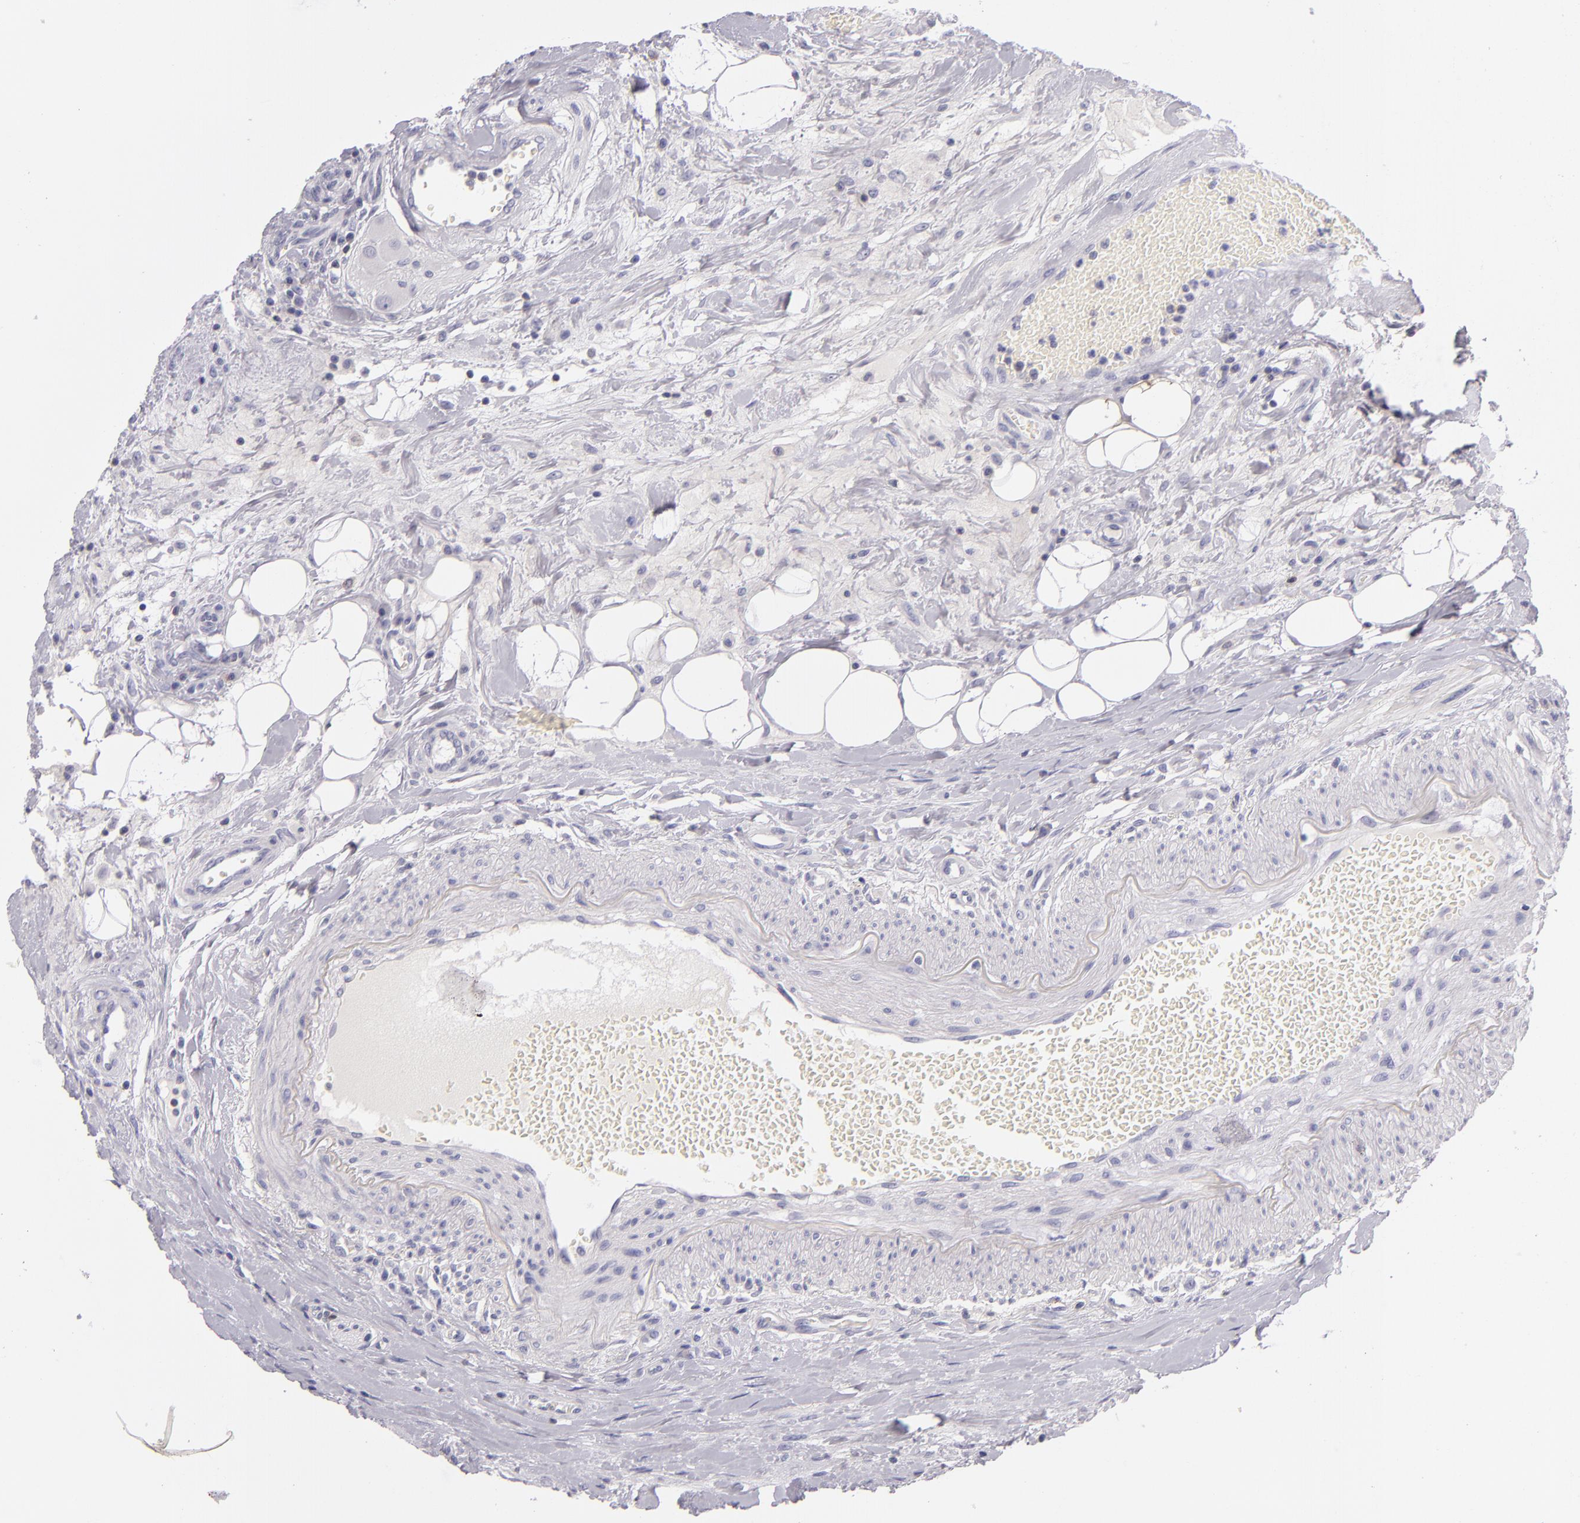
{"staining": {"intensity": "negative", "quantity": "none", "location": "none"}, "tissue": "colorectal cancer", "cell_type": "Tumor cells", "image_type": "cancer", "snomed": [{"axis": "morphology", "description": "Adenocarcinoma, NOS"}, {"axis": "topography", "description": "Colon"}], "caption": "Tumor cells show no significant protein expression in colorectal cancer (adenocarcinoma).", "gene": "CD48", "patient": {"sex": "male", "age": 54}}